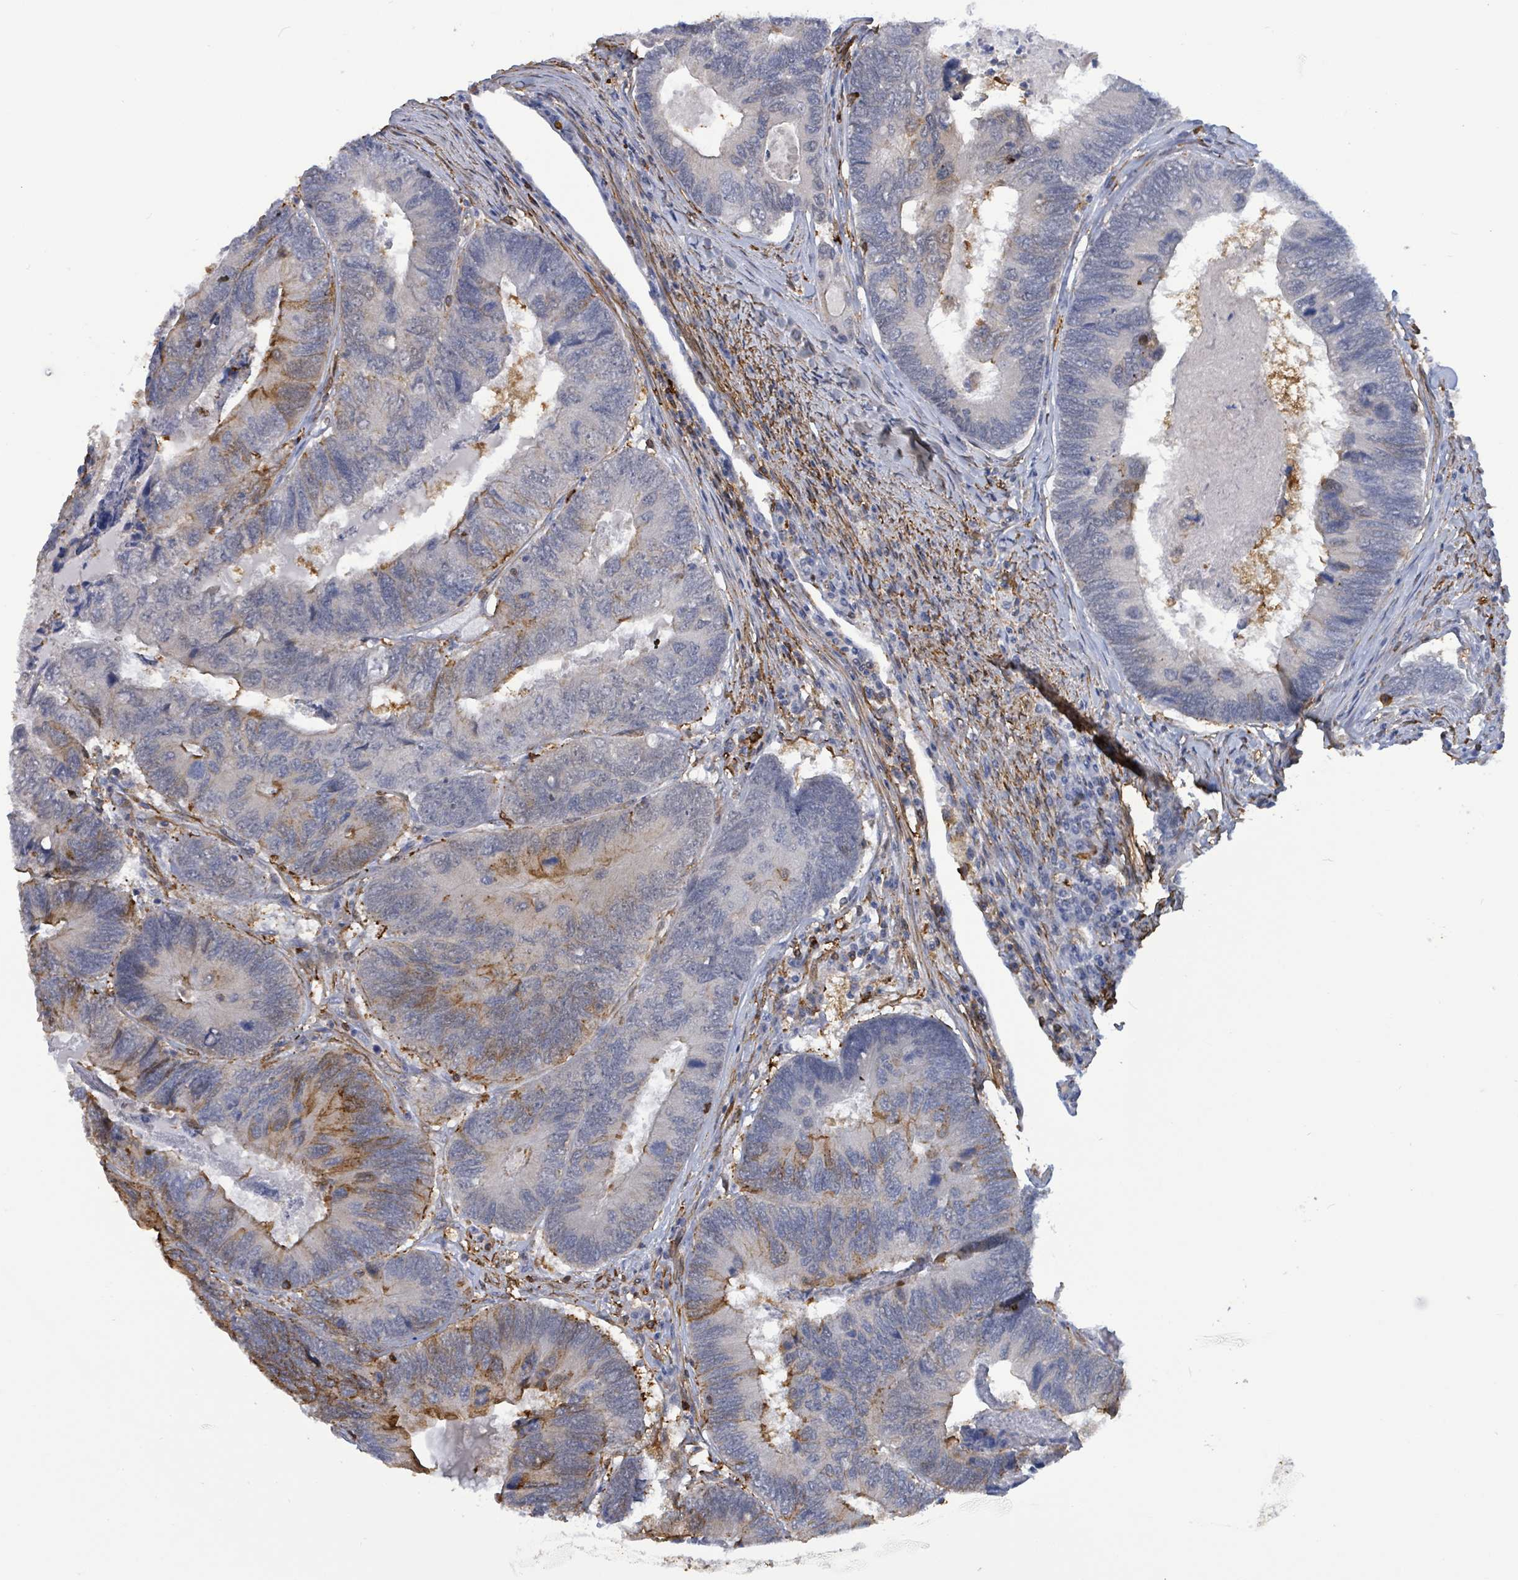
{"staining": {"intensity": "moderate", "quantity": "<25%", "location": "cytoplasmic/membranous"}, "tissue": "colorectal cancer", "cell_type": "Tumor cells", "image_type": "cancer", "snomed": [{"axis": "morphology", "description": "Adenocarcinoma, NOS"}, {"axis": "topography", "description": "Colon"}], "caption": "A brown stain shows moderate cytoplasmic/membranous positivity of a protein in colorectal cancer (adenocarcinoma) tumor cells. Nuclei are stained in blue.", "gene": "PRKRIP1", "patient": {"sex": "female", "age": 67}}